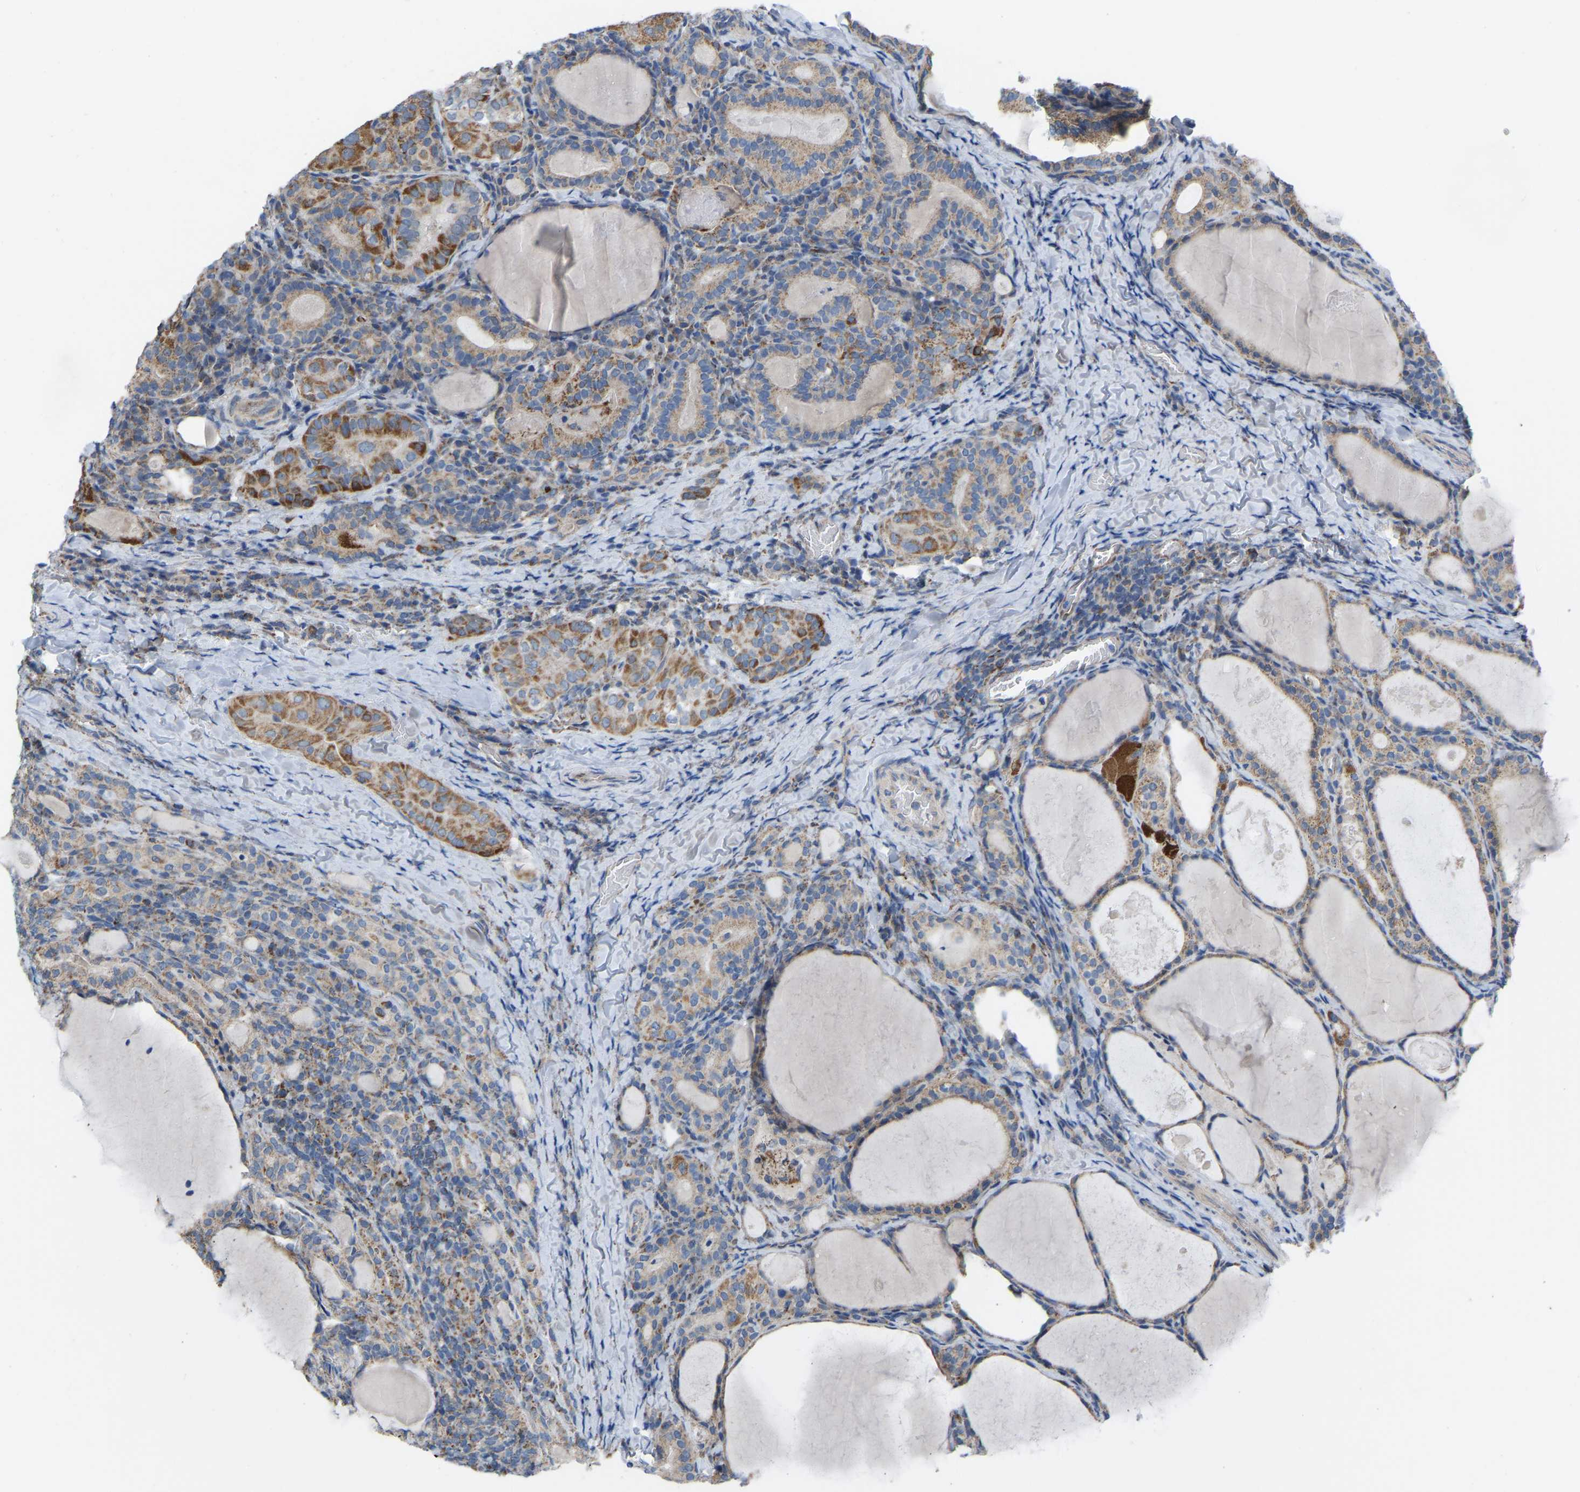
{"staining": {"intensity": "weak", "quantity": ">75%", "location": "cytoplasmic/membranous"}, "tissue": "thyroid cancer", "cell_type": "Tumor cells", "image_type": "cancer", "snomed": [{"axis": "morphology", "description": "Papillary adenocarcinoma, NOS"}, {"axis": "topography", "description": "Thyroid gland"}], "caption": "The image displays staining of thyroid cancer (papillary adenocarcinoma), revealing weak cytoplasmic/membranous protein positivity (brown color) within tumor cells.", "gene": "BCL10", "patient": {"sex": "female", "age": 42}}